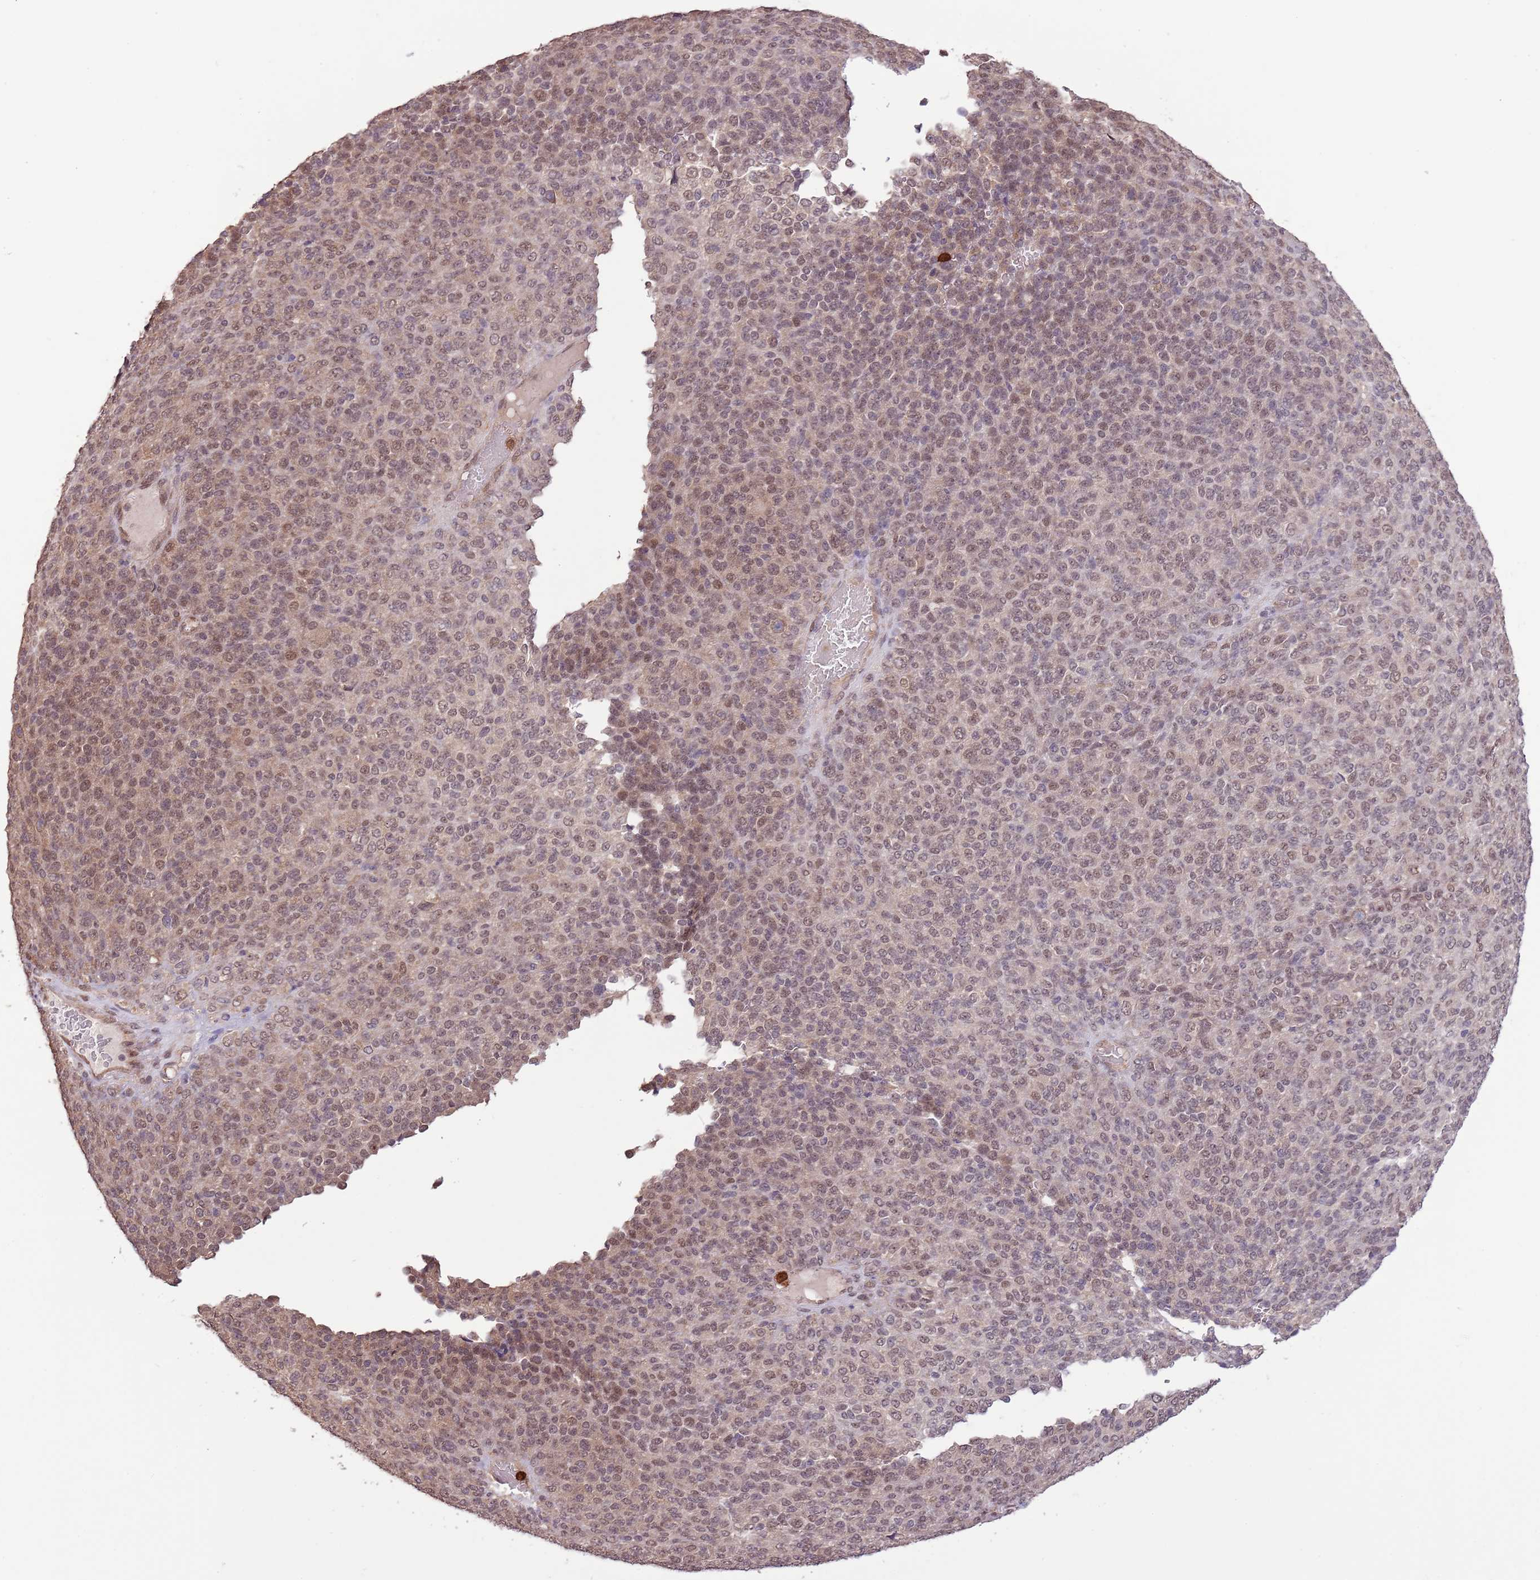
{"staining": {"intensity": "moderate", "quantity": ">75%", "location": "nuclear"}, "tissue": "melanoma", "cell_type": "Tumor cells", "image_type": "cancer", "snomed": [{"axis": "morphology", "description": "Malignant melanoma, Metastatic site"}, {"axis": "topography", "description": "Brain"}], "caption": "Approximately >75% of tumor cells in human melanoma reveal moderate nuclear protein staining as visualized by brown immunohistochemical staining.", "gene": "AMIGO1", "patient": {"sex": "female", "age": 56}}